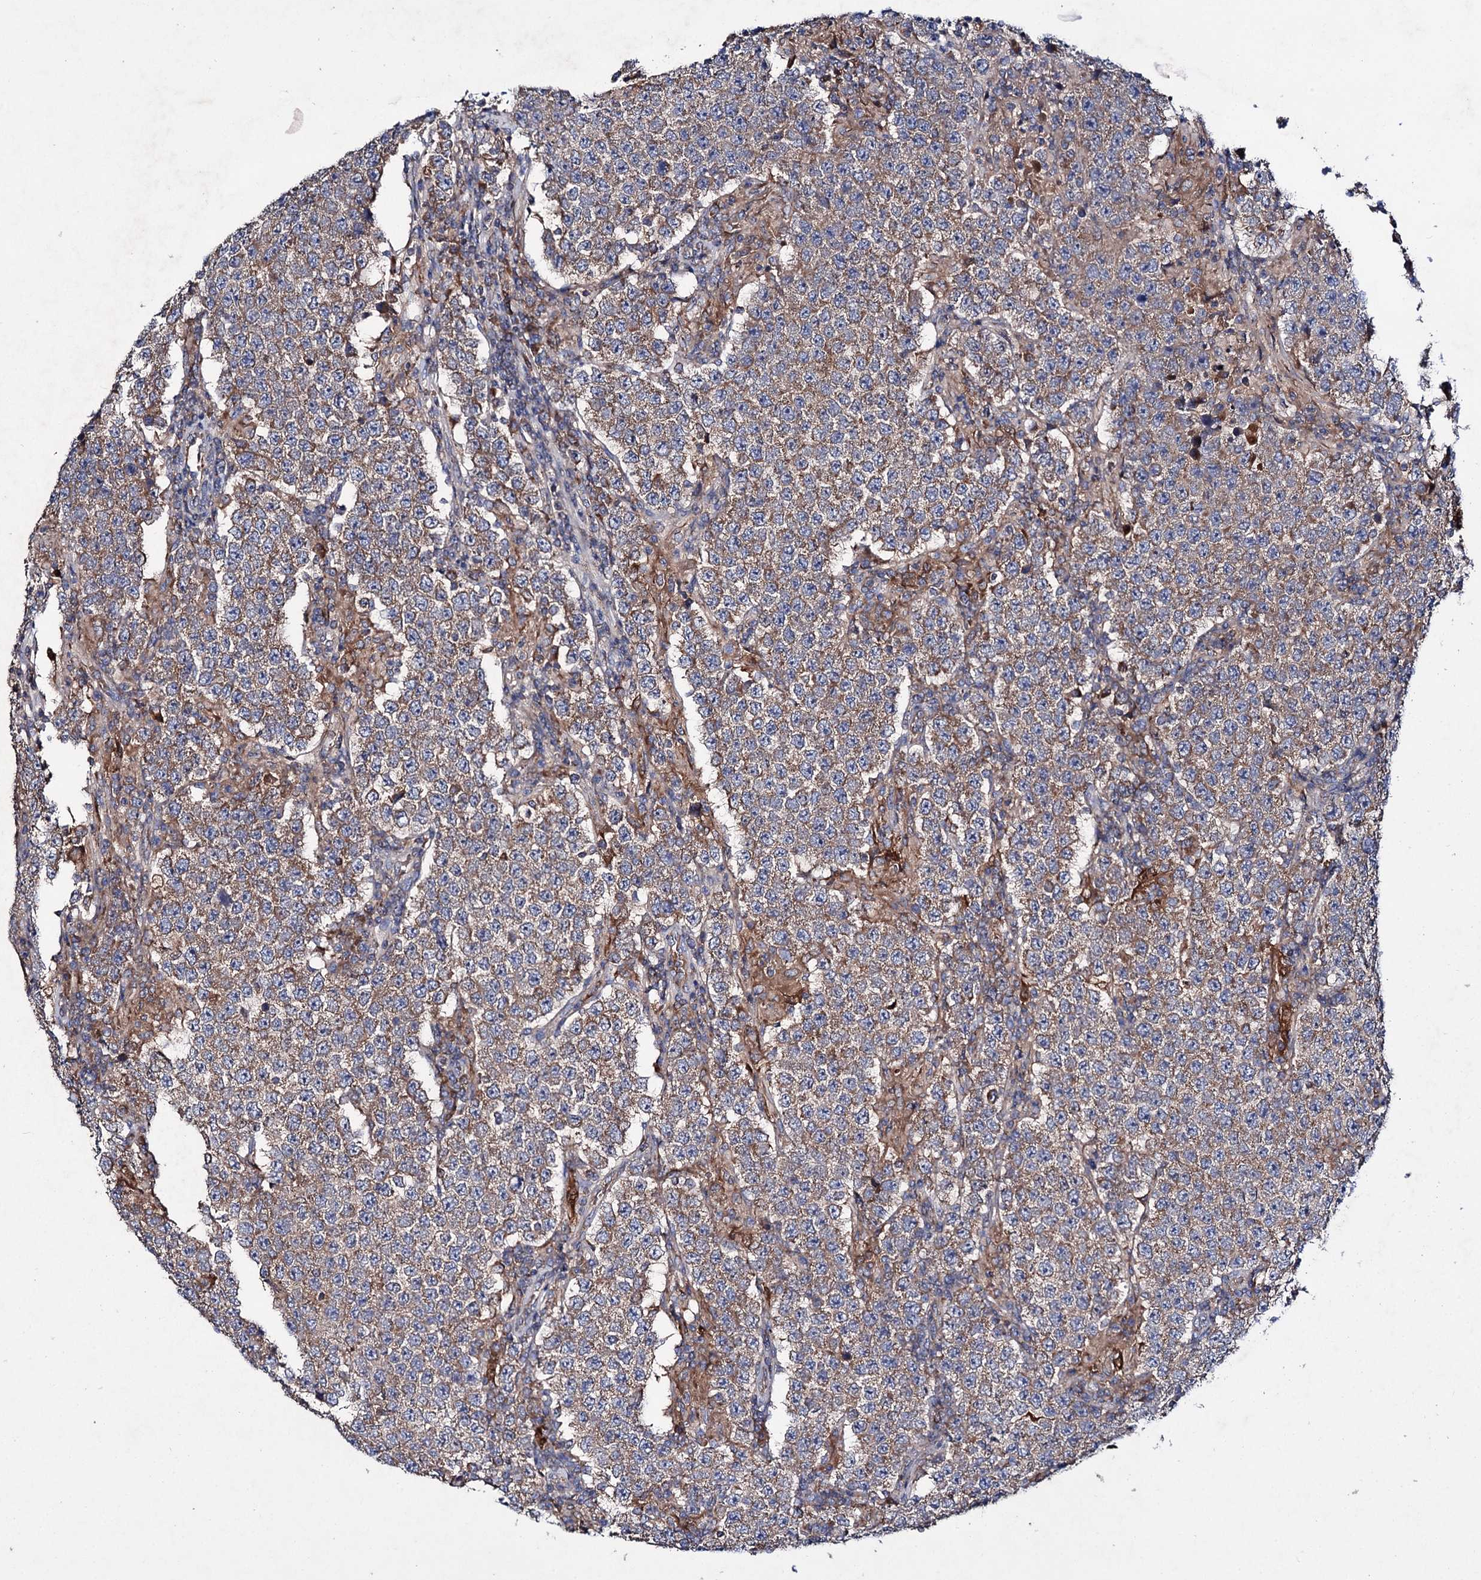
{"staining": {"intensity": "moderate", "quantity": ">75%", "location": "cytoplasmic/membranous"}, "tissue": "testis cancer", "cell_type": "Tumor cells", "image_type": "cancer", "snomed": [{"axis": "morphology", "description": "Normal tissue, NOS"}, {"axis": "morphology", "description": "Urothelial carcinoma, High grade"}, {"axis": "morphology", "description": "Seminoma, NOS"}, {"axis": "morphology", "description": "Carcinoma, Embryonal, NOS"}, {"axis": "topography", "description": "Urinary bladder"}, {"axis": "topography", "description": "Testis"}], "caption": "Moderate cytoplasmic/membranous staining for a protein is appreciated in approximately >75% of tumor cells of seminoma (testis) using immunohistochemistry.", "gene": "CLPB", "patient": {"sex": "male", "age": 41}}